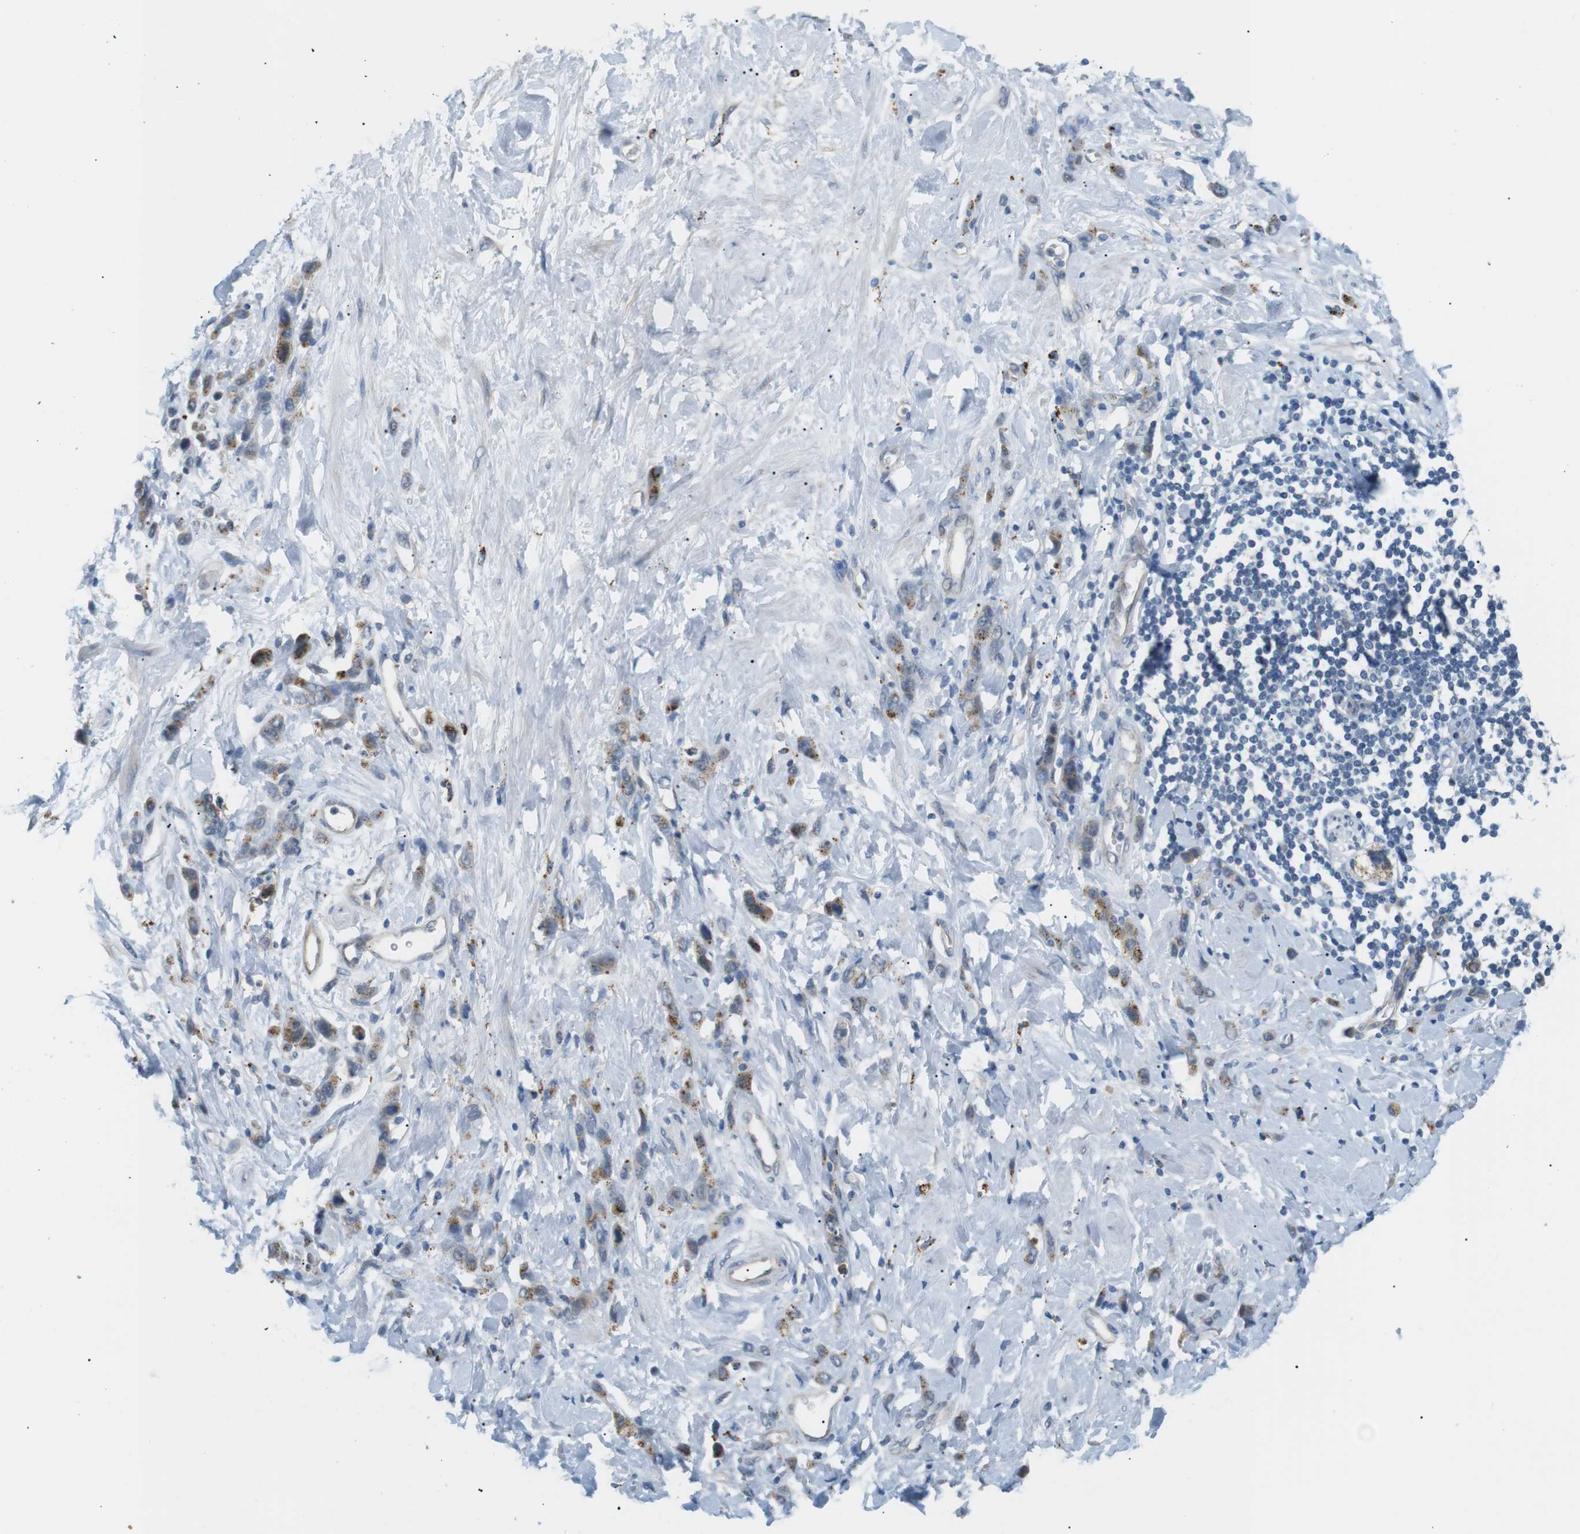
{"staining": {"intensity": "moderate", "quantity": "25%-75%", "location": "cytoplasmic/membranous"}, "tissue": "stomach cancer", "cell_type": "Tumor cells", "image_type": "cancer", "snomed": [{"axis": "morphology", "description": "Normal tissue, NOS"}, {"axis": "morphology", "description": "Adenocarcinoma, NOS"}, {"axis": "topography", "description": "Stomach"}], "caption": "DAB (3,3'-diaminobenzidine) immunohistochemical staining of human stomach cancer (adenocarcinoma) shows moderate cytoplasmic/membranous protein positivity in about 25%-75% of tumor cells. (DAB (3,3'-diaminobenzidine) IHC with brightfield microscopy, high magnification).", "gene": "B4GALNT2", "patient": {"sex": "male", "age": 82}}